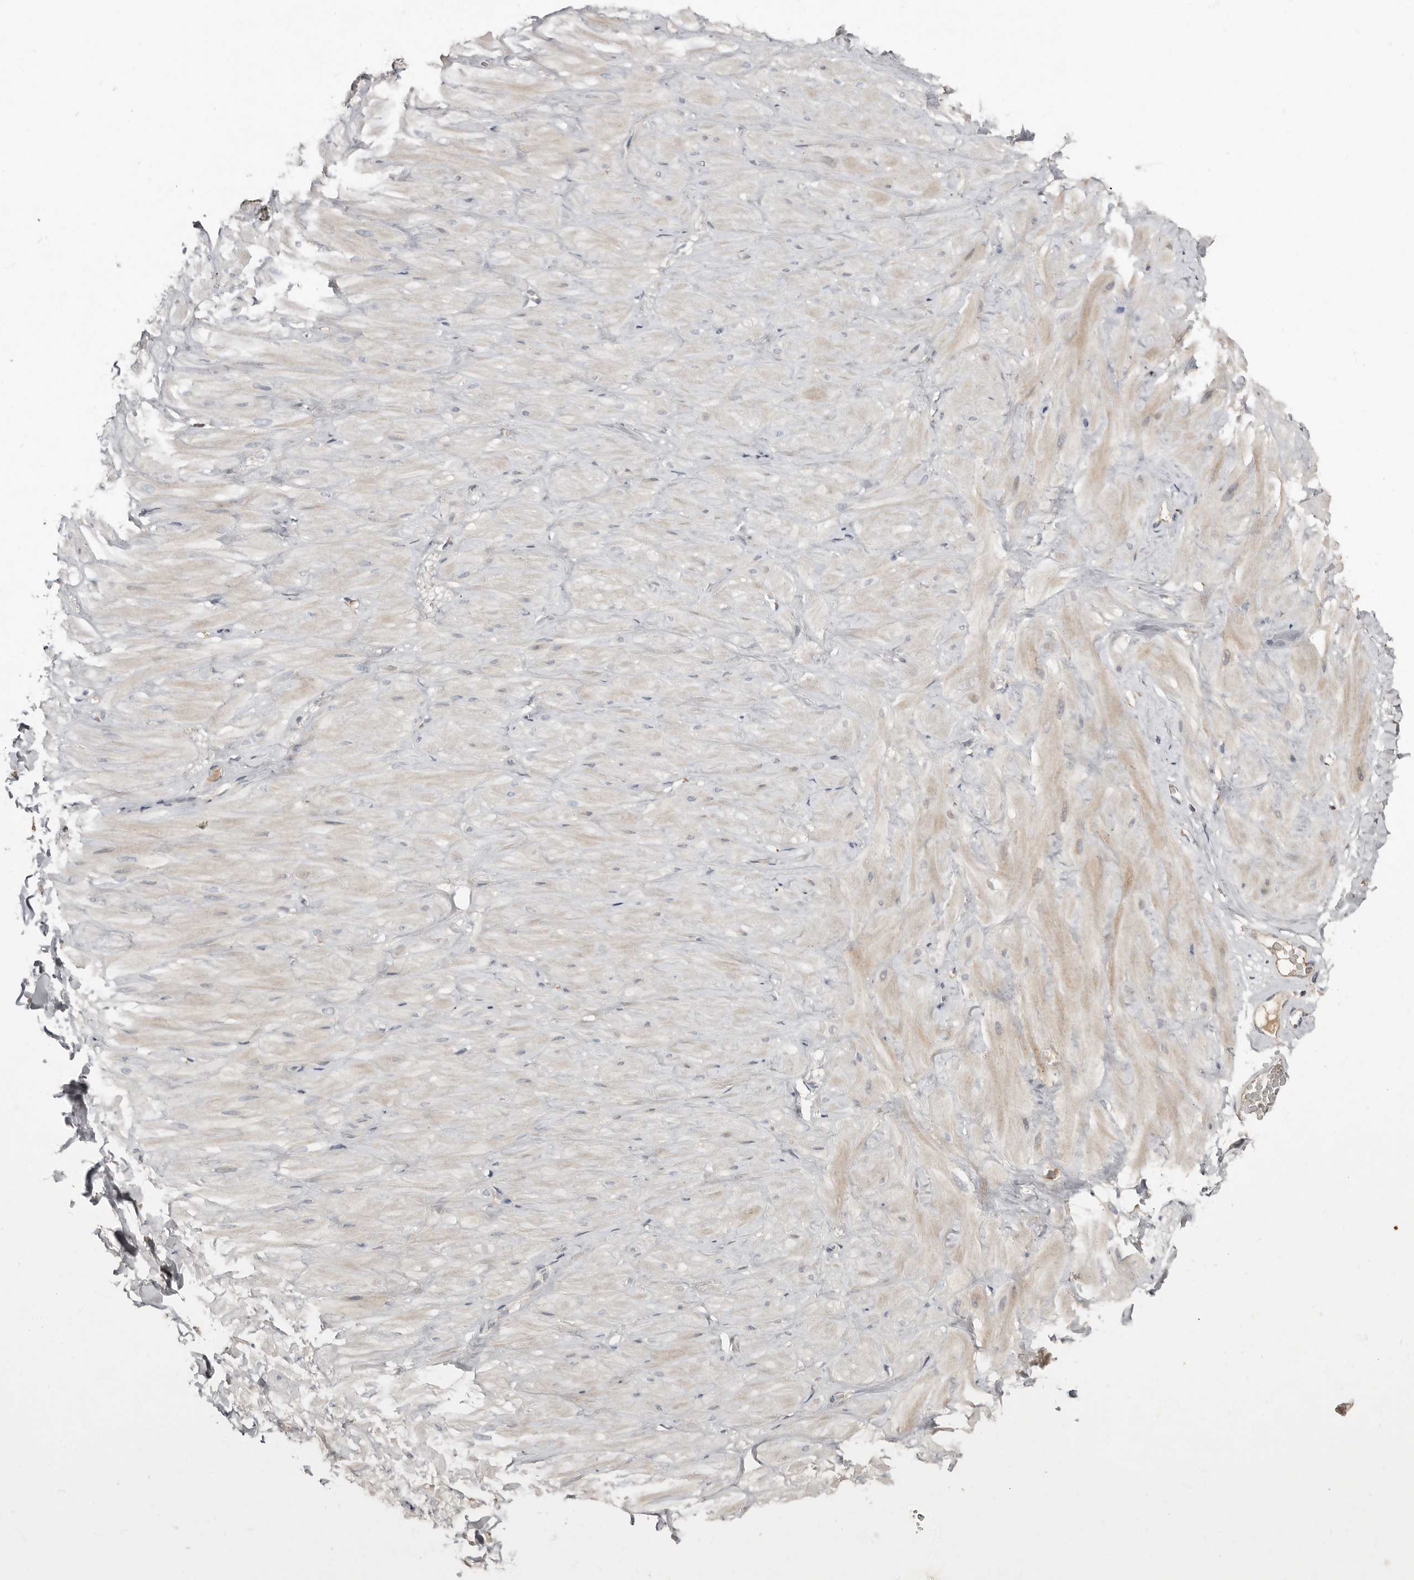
{"staining": {"intensity": "negative", "quantity": "none", "location": "none"}, "tissue": "adipose tissue", "cell_type": "Adipocytes", "image_type": "normal", "snomed": [{"axis": "morphology", "description": "Normal tissue, NOS"}, {"axis": "topography", "description": "Adipose tissue"}, {"axis": "topography", "description": "Vascular tissue"}, {"axis": "topography", "description": "Peripheral nerve tissue"}], "caption": "DAB (3,3'-diaminobenzidine) immunohistochemical staining of unremarkable human adipose tissue demonstrates no significant staining in adipocytes.", "gene": "KIF26B", "patient": {"sex": "male", "age": 25}}